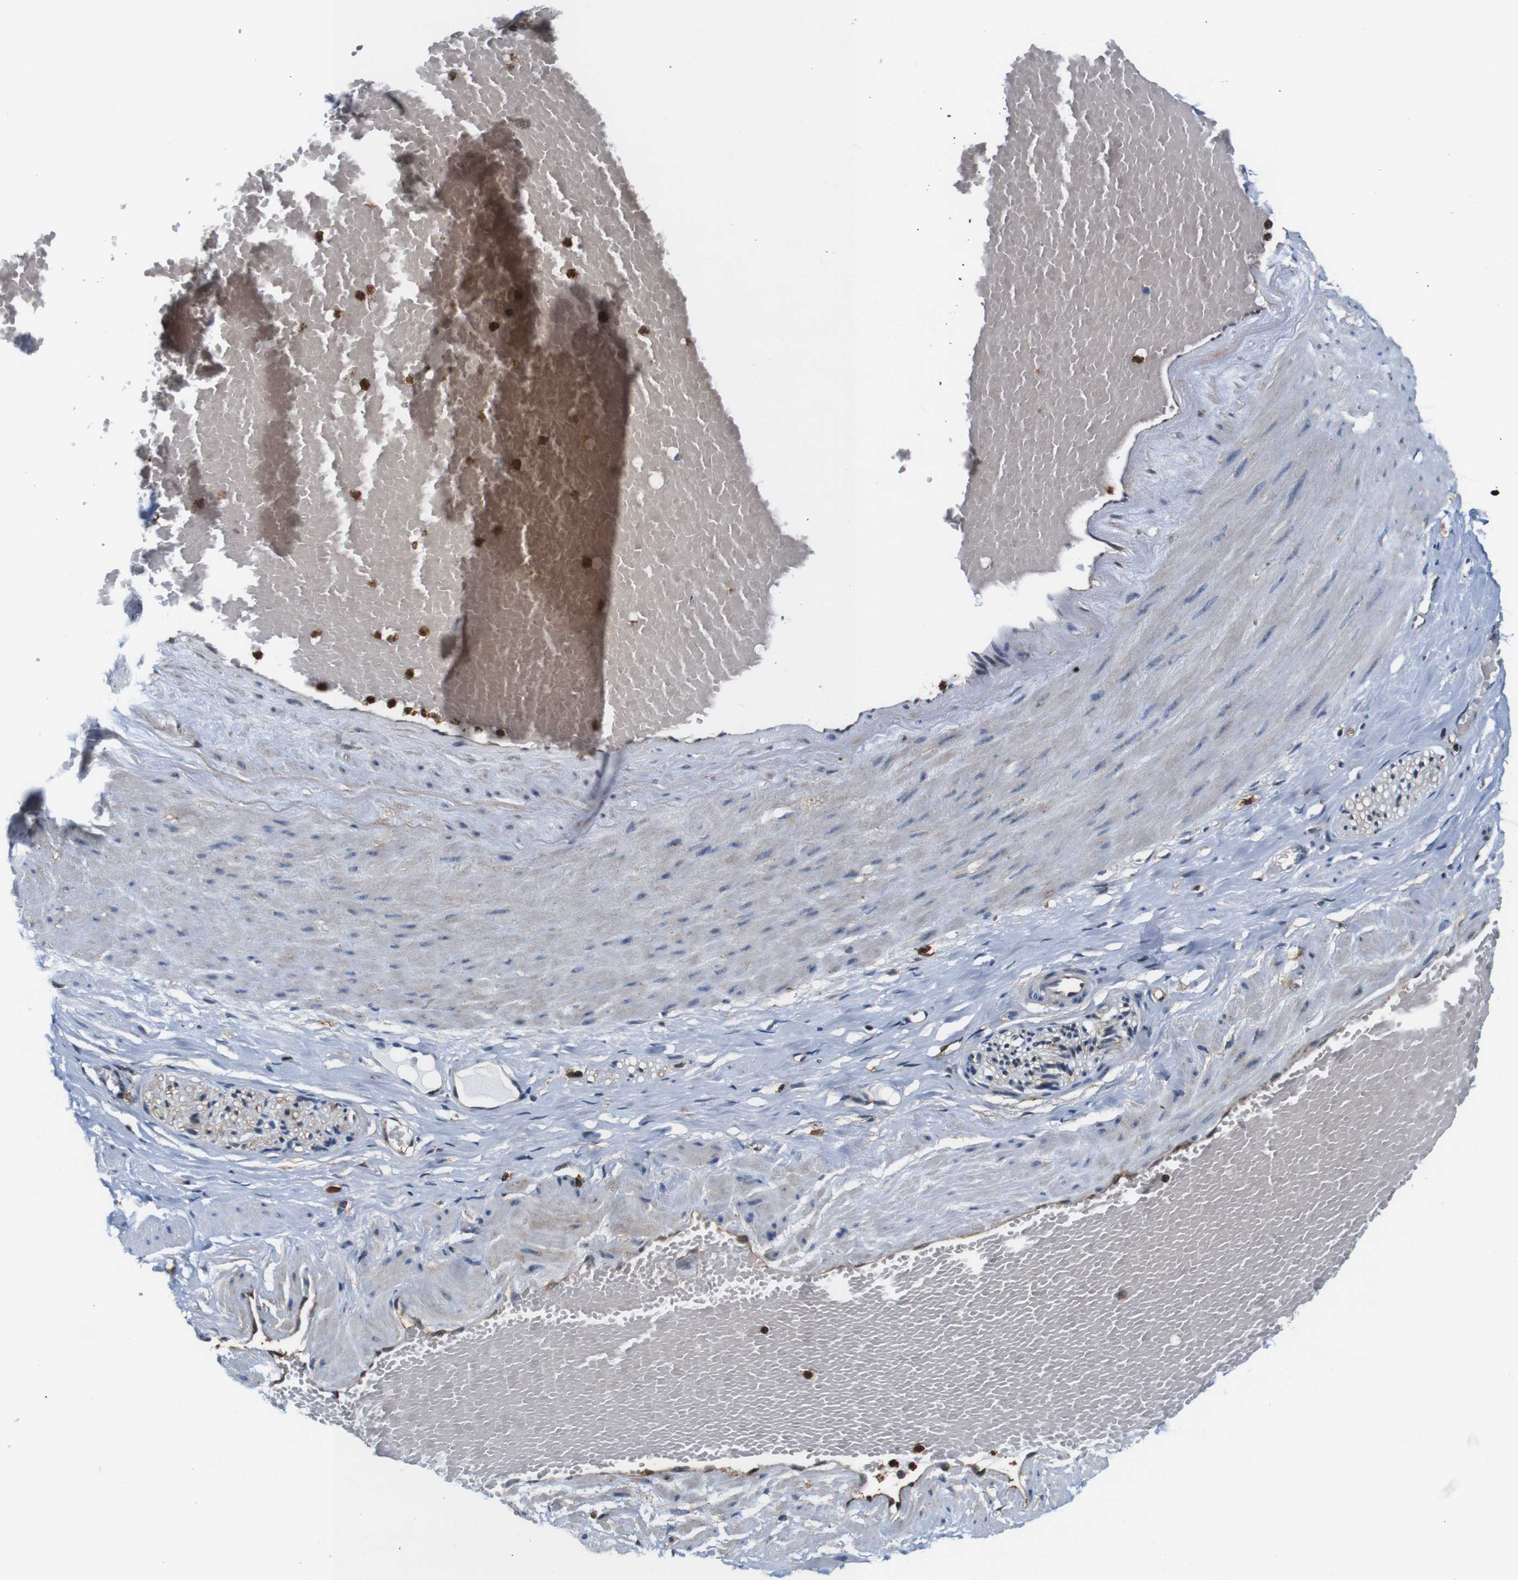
{"staining": {"intensity": "moderate", "quantity": ">75%", "location": "cytoplasmic/membranous,nuclear"}, "tissue": "adipose tissue", "cell_type": "Adipocytes", "image_type": "normal", "snomed": [{"axis": "morphology", "description": "Normal tissue, NOS"}, {"axis": "topography", "description": "Soft tissue"}, {"axis": "topography", "description": "Vascular tissue"}], "caption": "IHC staining of benign adipose tissue, which reveals medium levels of moderate cytoplasmic/membranous,nuclear positivity in approximately >75% of adipocytes indicating moderate cytoplasmic/membranous,nuclear protein positivity. The staining was performed using DAB (brown) for protein detection and nuclei were counterstained in hematoxylin (blue).", "gene": "ANXA1", "patient": {"sex": "female", "age": 35}}